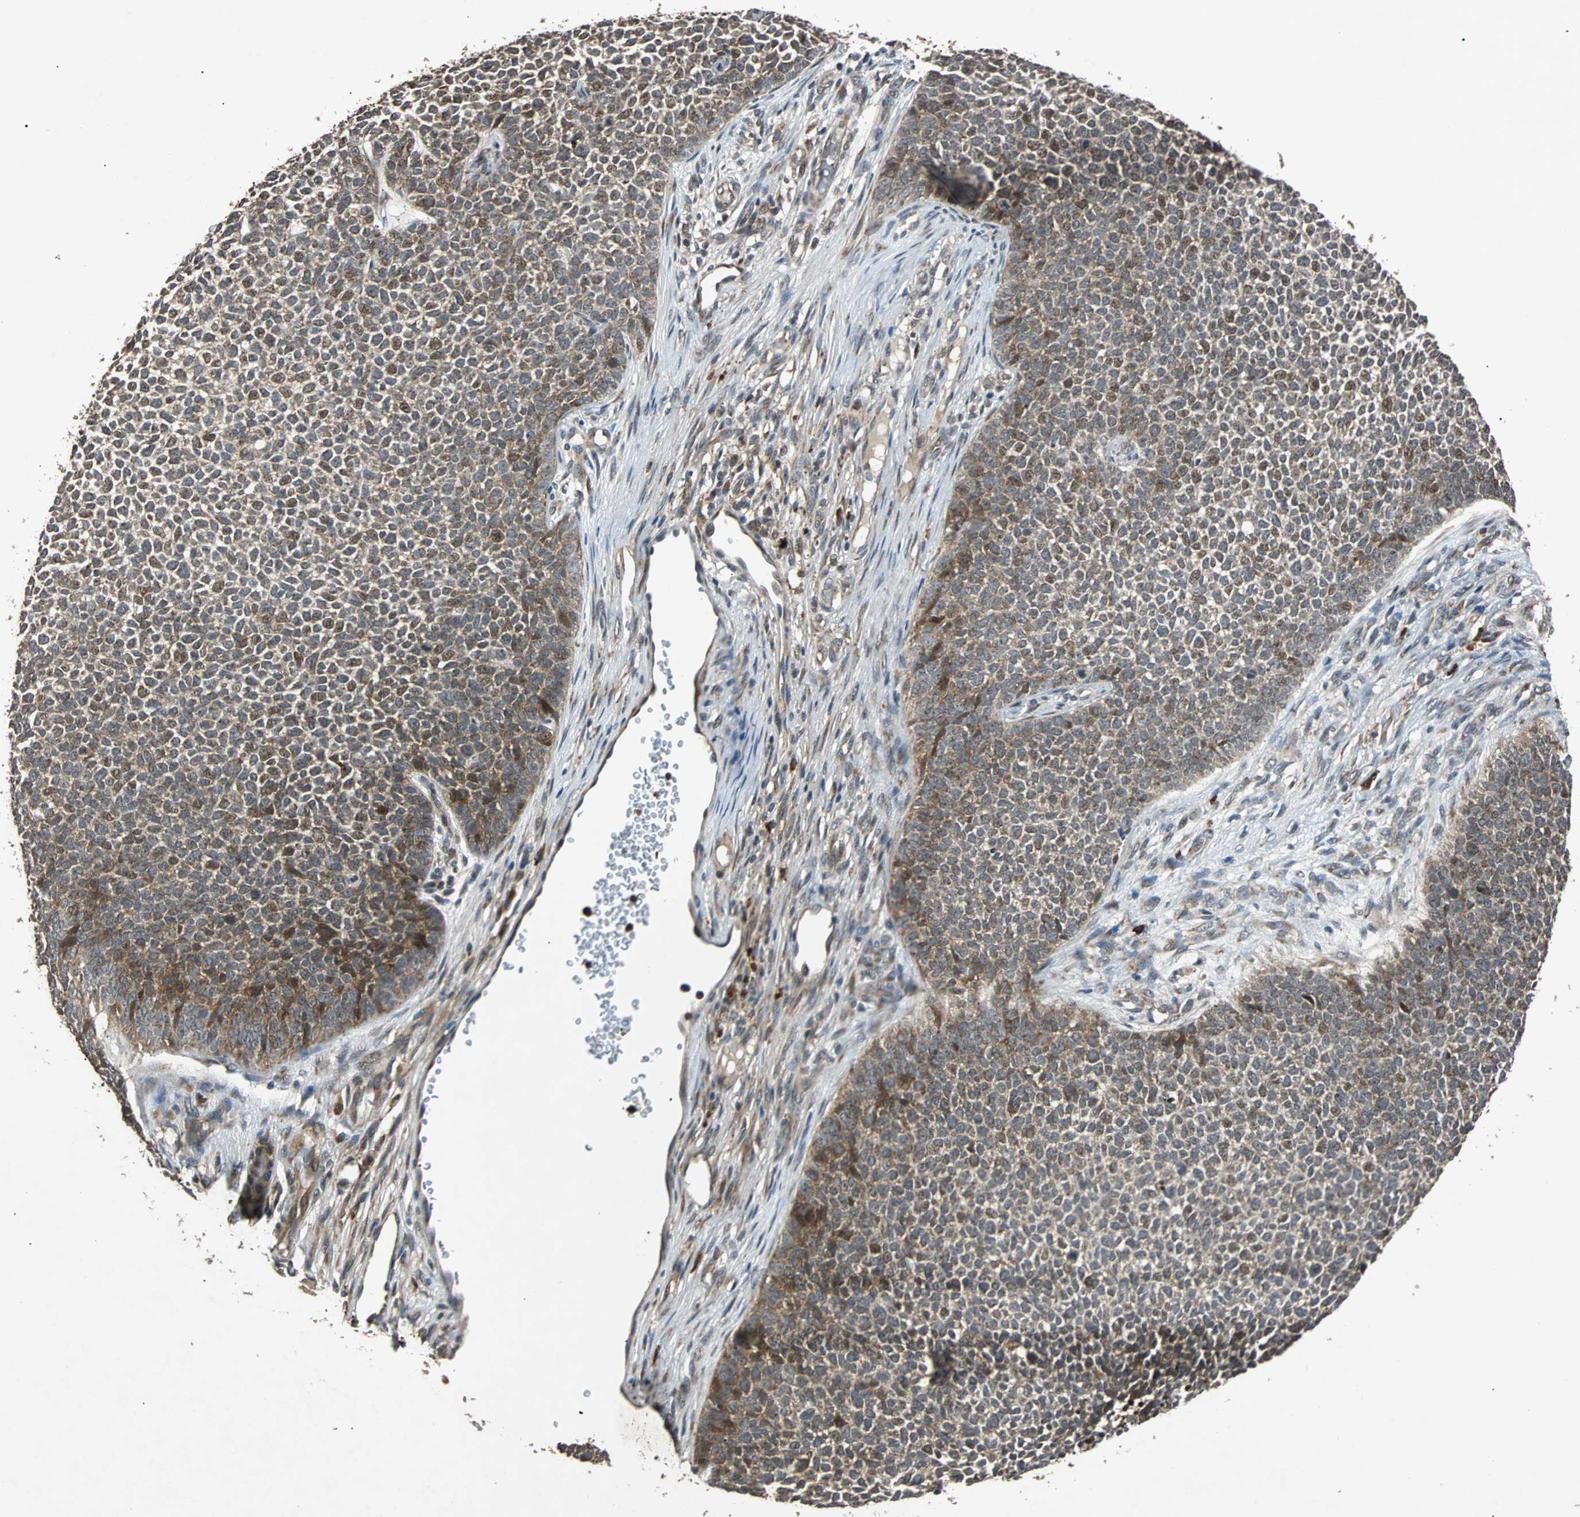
{"staining": {"intensity": "moderate", "quantity": ">75%", "location": "cytoplasmic/membranous,nuclear"}, "tissue": "skin cancer", "cell_type": "Tumor cells", "image_type": "cancer", "snomed": [{"axis": "morphology", "description": "Basal cell carcinoma"}, {"axis": "topography", "description": "Skin"}], "caption": "Brown immunohistochemical staining in human skin basal cell carcinoma displays moderate cytoplasmic/membranous and nuclear expression in approximately >75% of tumor cells.", "gene": "USP31", "patient": {"sex": "female", "age": 84}}